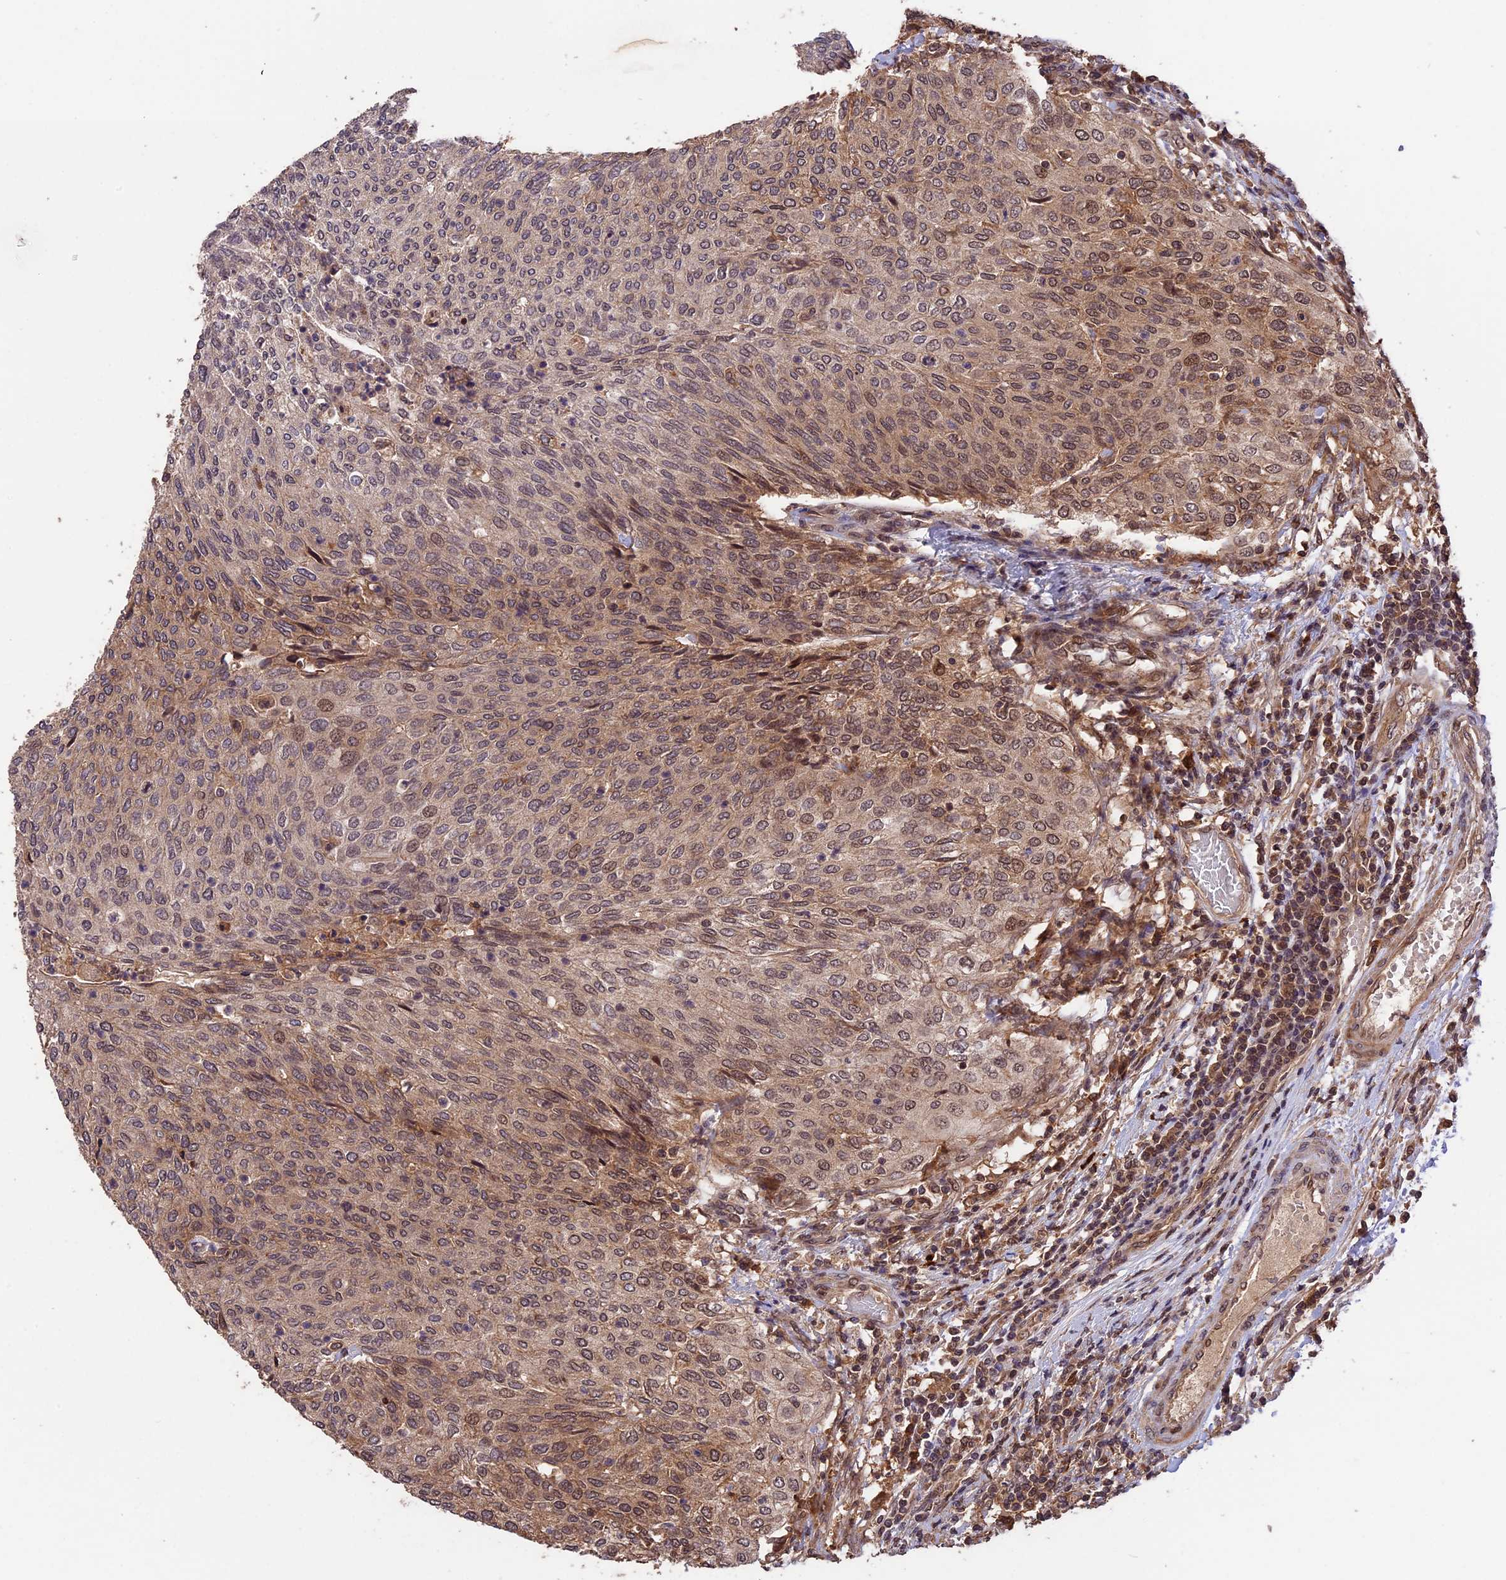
{"staining": {"intensity": "weak", "quantity": "25%-75%", "location": "cytoplasmic/membranous,nuclear"}, "tissue": "urothelial cancer", "cell_type": "Tumor cells", "image_type": "cancer", "snomed": [{"axis": "morphology", "description": "Urothelial carcinoma, Low grade"}, {"axis": "topography", "description": "Urinary bladder"}], "caption": "Urothelial cancer was stained to show a protein in brown. There is low levels of weak cytoplasmic/membranous and nuclear expression in about 25%-75% of tumor cells.", "gene": "ESCO1", "patient": {"sex": "female", "age": 79}}